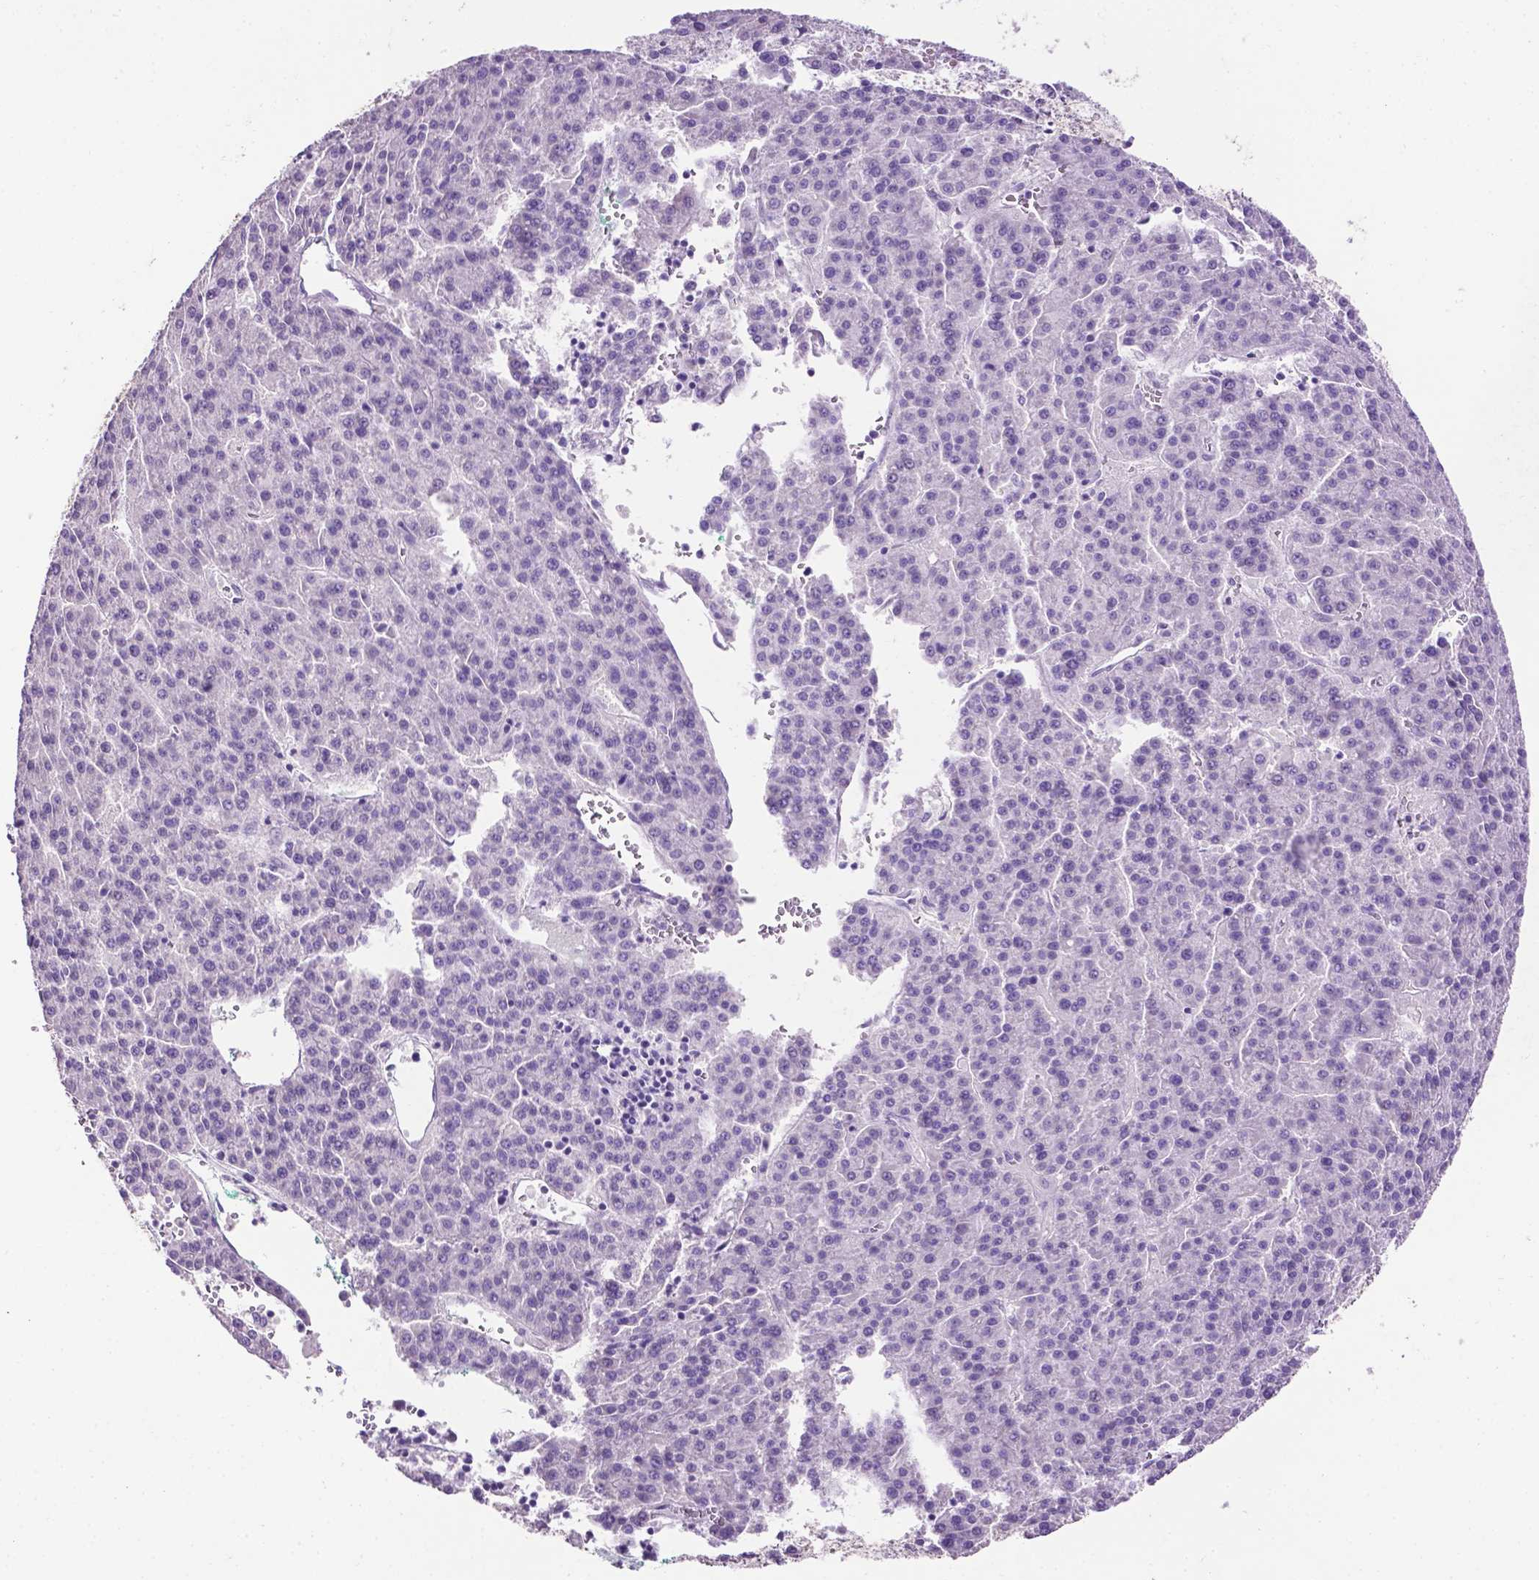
{"staining": {"intensity": "negative", "quantity": "none", "location": "none"}, "tissue": "liver cancer", "cell_type": "Tumor cells", "image_type": "cancer", "snomed": [{"axis": "morphology", "description": "Carcinoma, Hepatocellular, NOS"}, {"axis": "topography", "description": "Liver"}], "caption": "IHC of human hepatocellular carcinoma (liver) reveals no staining in tumor cells.", "gene": "TACSTD2", "patient": {"sex": "female", "age": 58}}